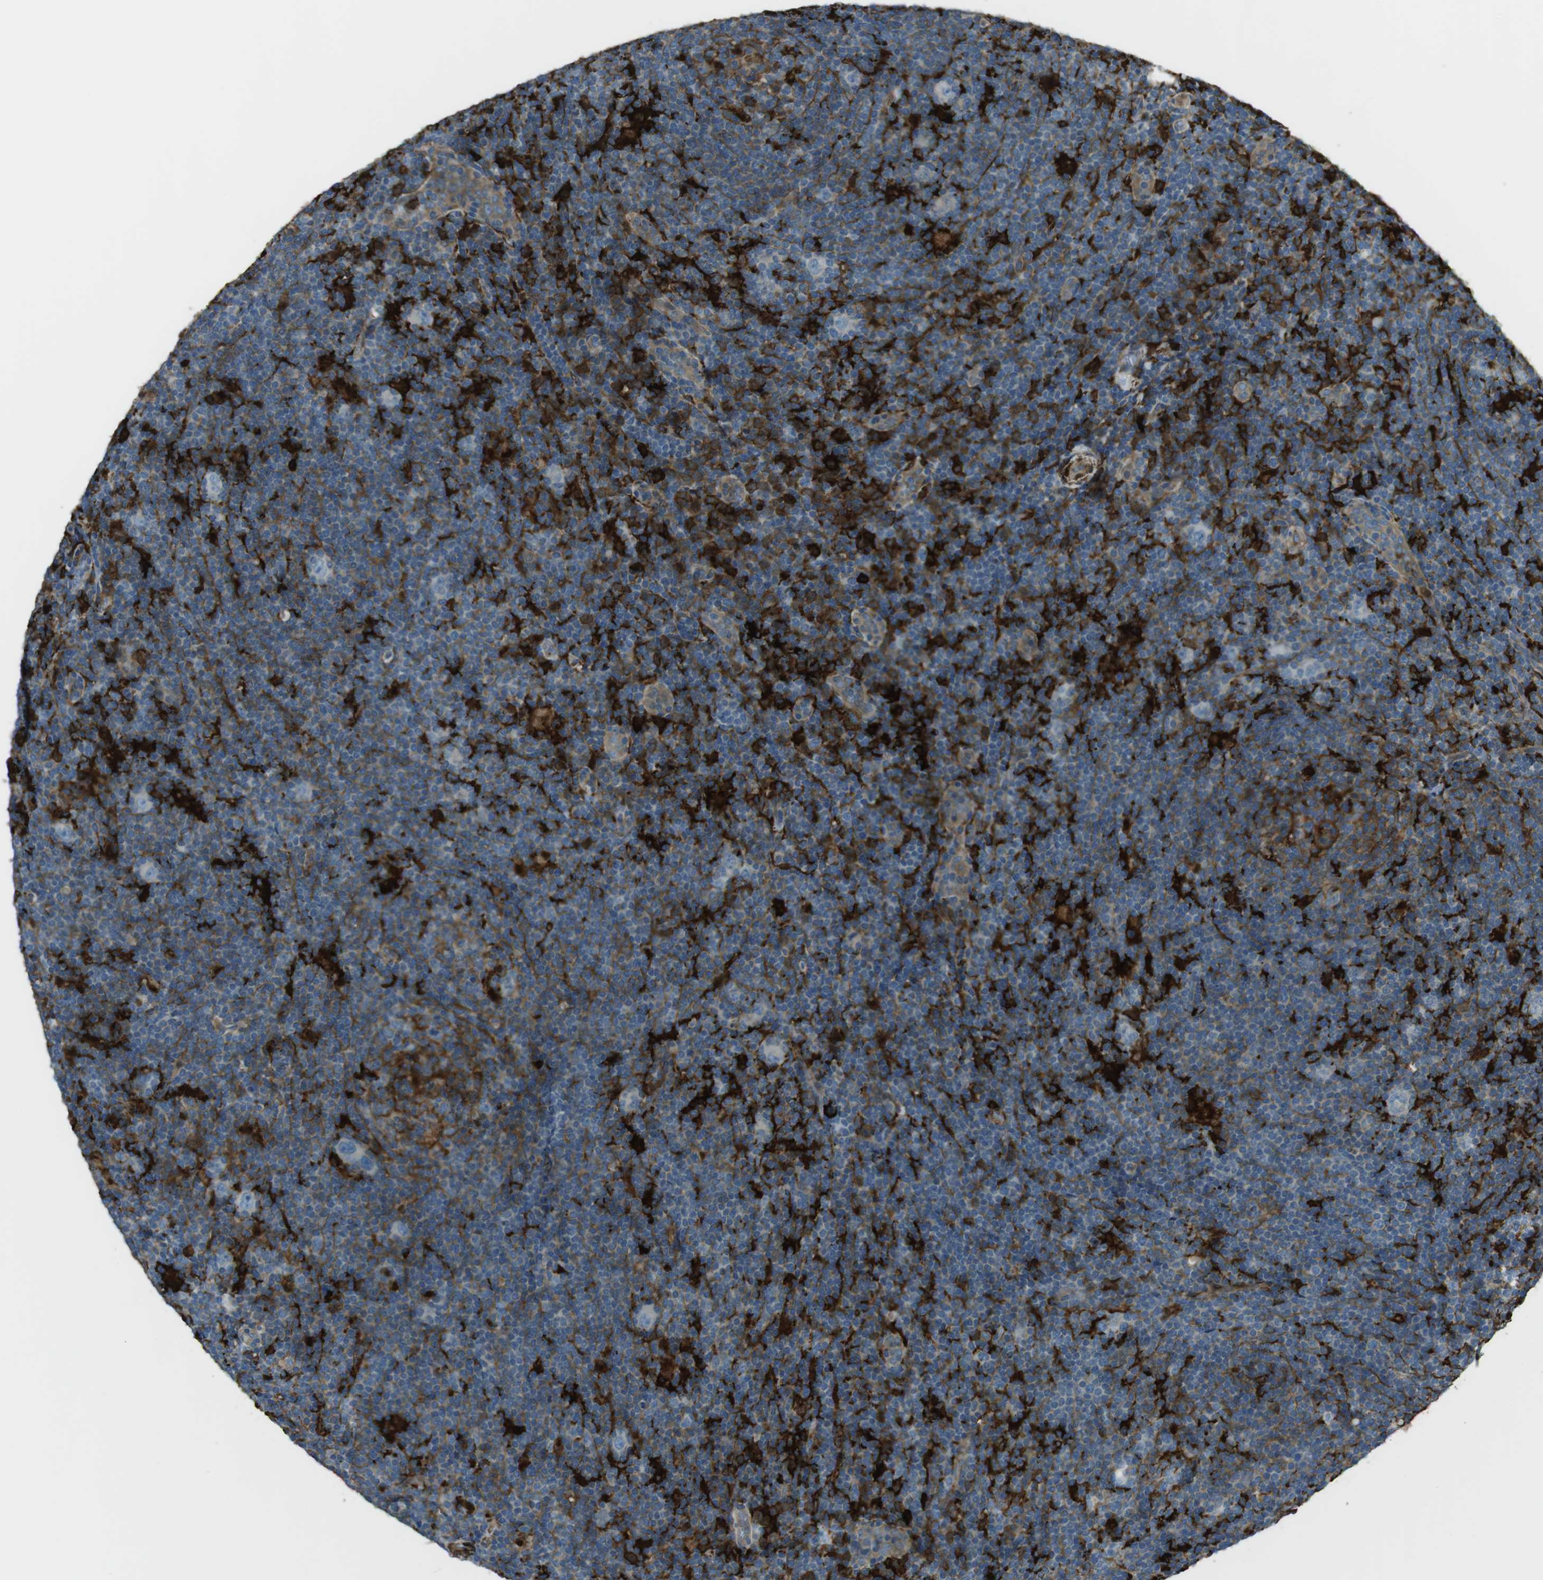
{"staining": {"intensity": "negative", "quantity": "none", "location": "none"}, "tissue": "lymphoma", "cell_type": "Tumor cells", "image_type": "cancer", "snomed": [{"axis": "morphology", "description": "Hodgkin's disease, NOS"}, {"axis": "topography", "description": "Lymph node"}], "caption": "The image reveals no significant staining in tumor cells of lymphoma.", "gene": "SFT2D1", "patient": {"sex": "female", "age": 57}}